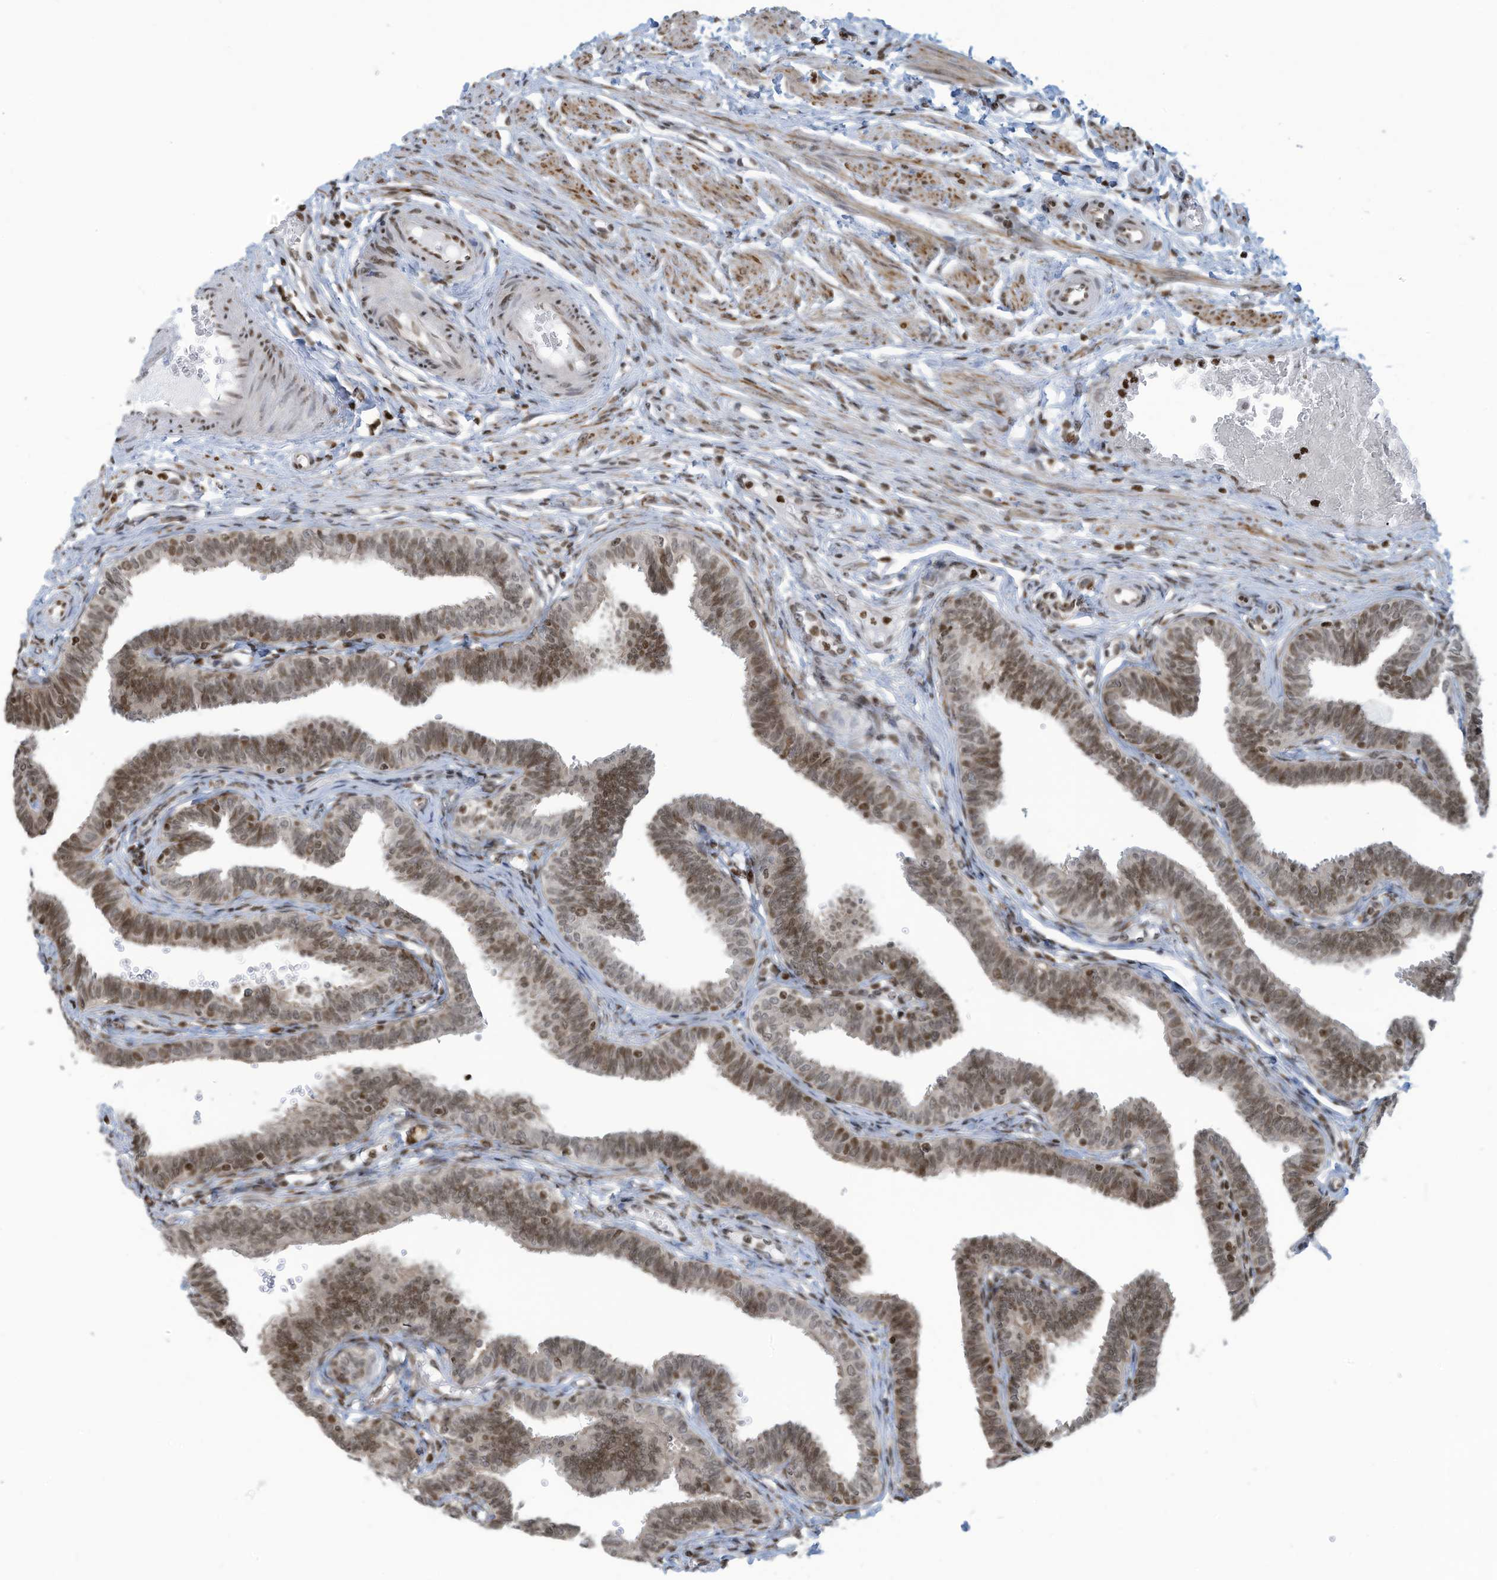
{"staining": {"intensity": "moderate", "quantity": ">75%", "location": "nuclear"}, "tissue": "fallopian tube", "cell_type": "Glandular cells", "image_type": "normal", "snomed": [{"axis": "morphology", "description": "Normal tissue, NOS"}, {"axis": "topography", "description": "Fallopian tube"}, {"axis": "topography", "description": "Ovary"}], "caption": "IHC histopathology image of unremarkable fallopian tube stained for a protein (brown), which reveals medium levels of moderate nuclear expression in about >75% of glandular cells.", "gene": "ADI1", "patient": {"sex": "female", "age": 23}}